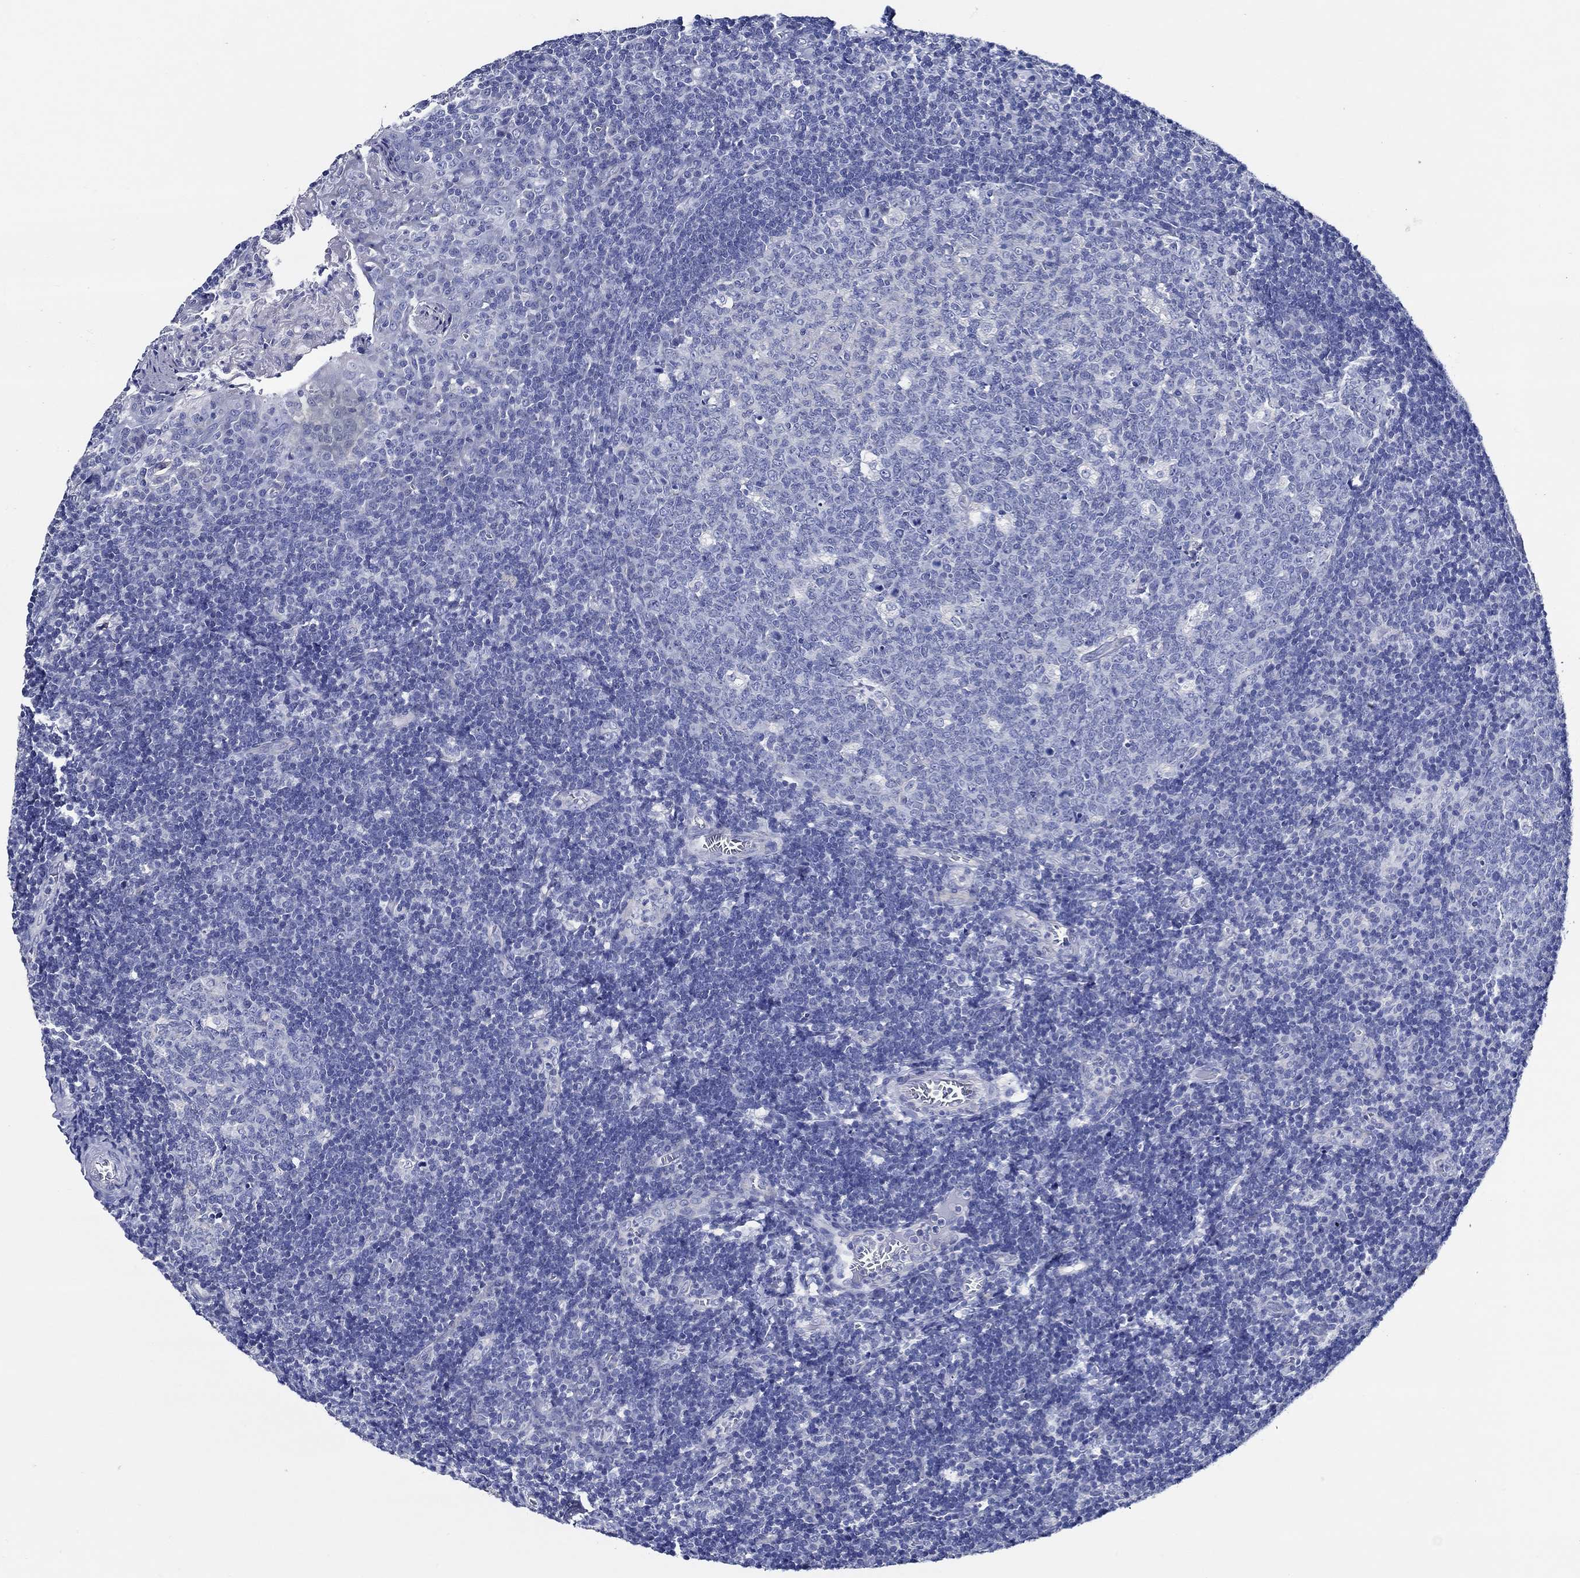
{"staining": {"intensity": "negative", "quantity": "none", "location": "none"}, "tissue": "tonsil", "cell_type": "Germinal center cells", "image_type": "normal", "snomed": [{"axis": "morphology", "description": "Normal tissue, NOS"}, {"axis": "topography", "description": "Tonsil"}], "caption": "Immunohistochemistry of benign tonsil shows no expression in germinal center cells. (IHC, brightfield microscopy, high magnification).", "gene": "SKOR1", "patient": {"sex": "female", "age": 13}}